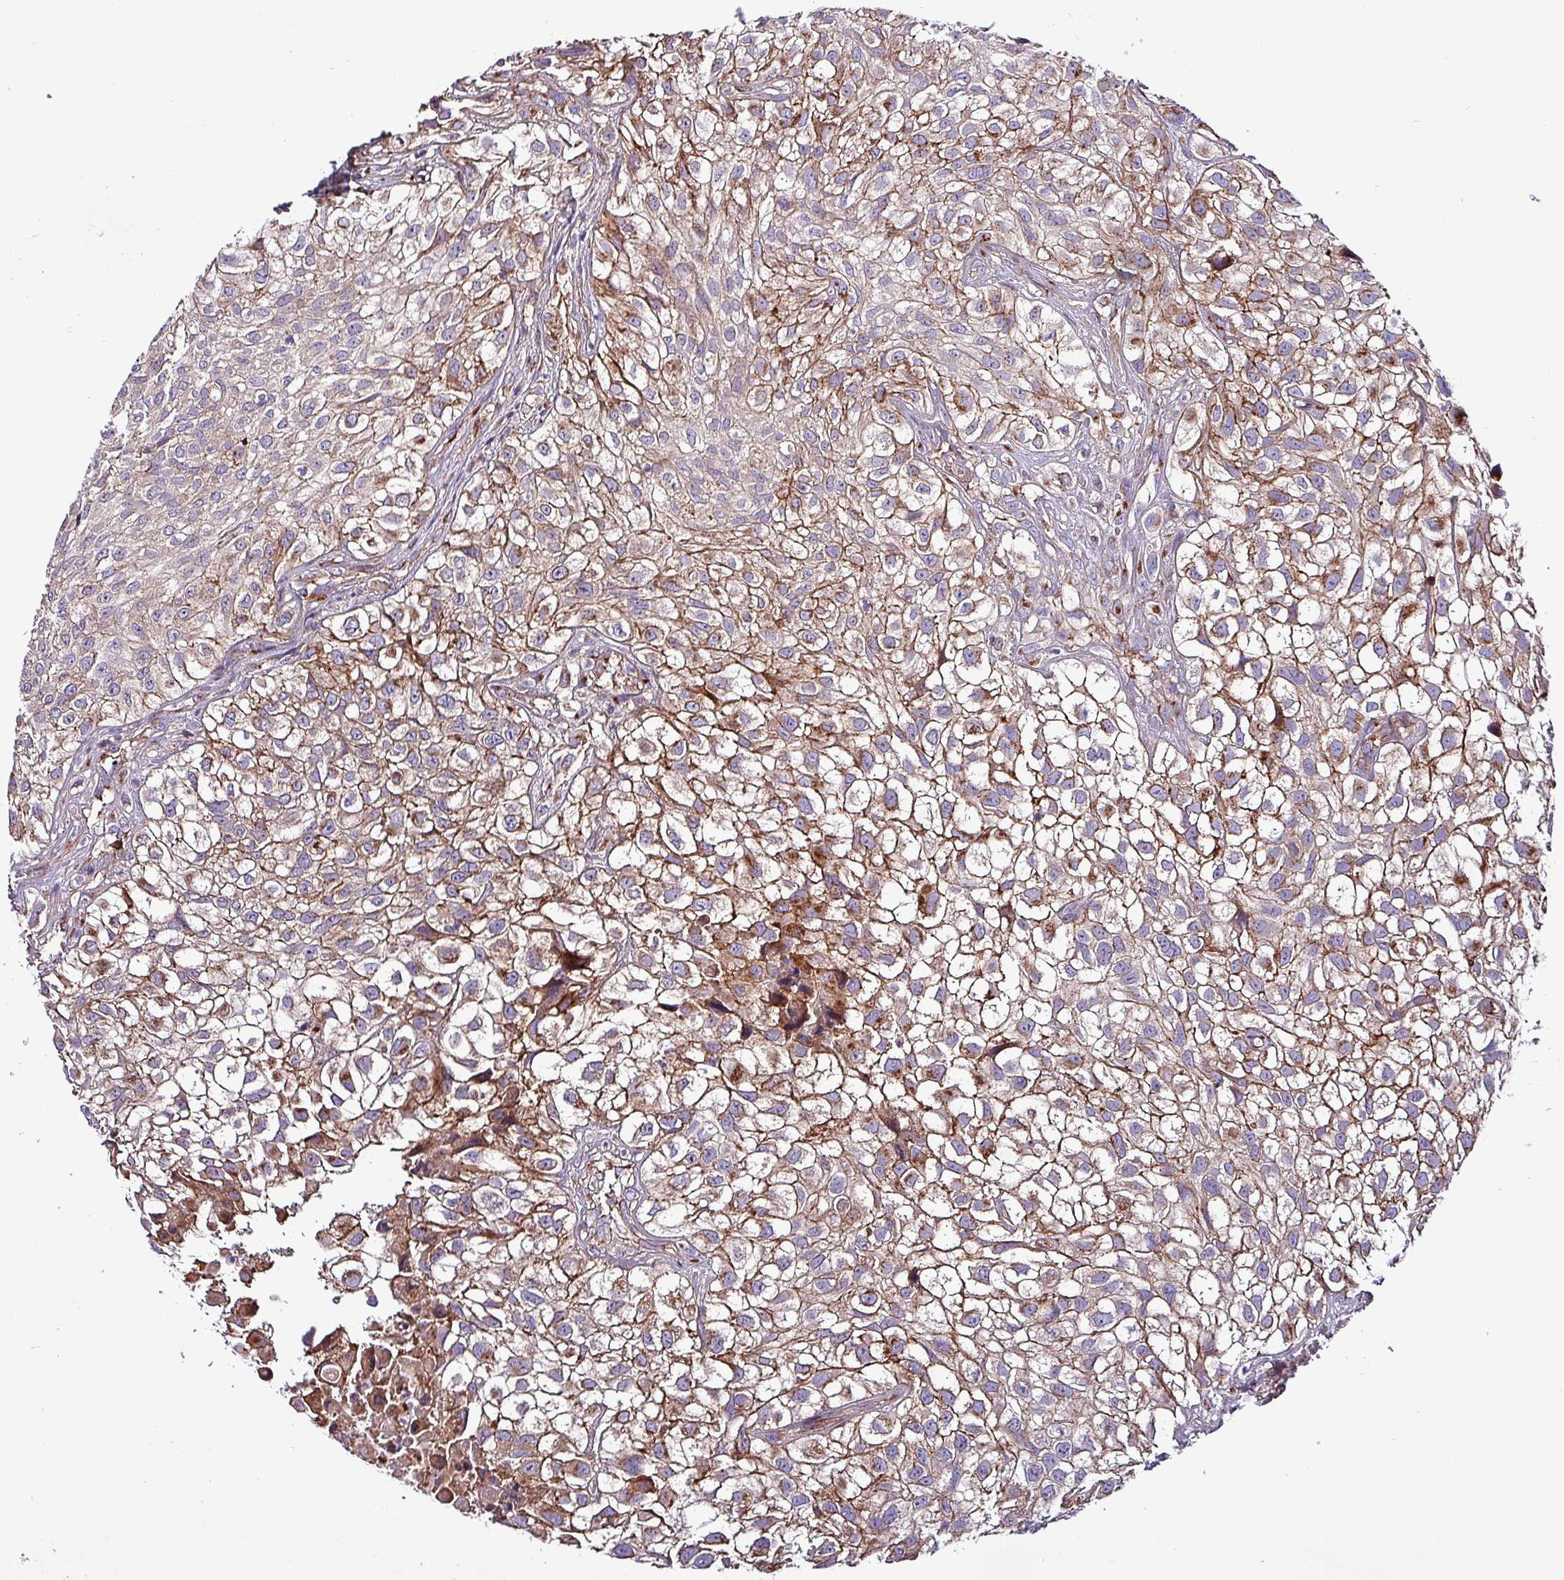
{"staining": {"intensity": "moderate", "quantity": ">75%", "location": "cytoplasmic/membranous"}, "tissue": "urothelial cancer", "cell_type": "Tumor cells", "image_type": "cancer", "snomed": [{"axis": "morphology", "description": "Urothelial carcinoma, High grade"}, {"axis": "topography", "description": "Urinary bladder"}], "caption": "Immunohistochemical staining of human urothelial cancer exhibits medium levels of moderate cytoplasmic/membranous positivity in about >75% of tumor cells.", "gene": "VAMP4", "patient": {"sex": "male", "age": 56}}